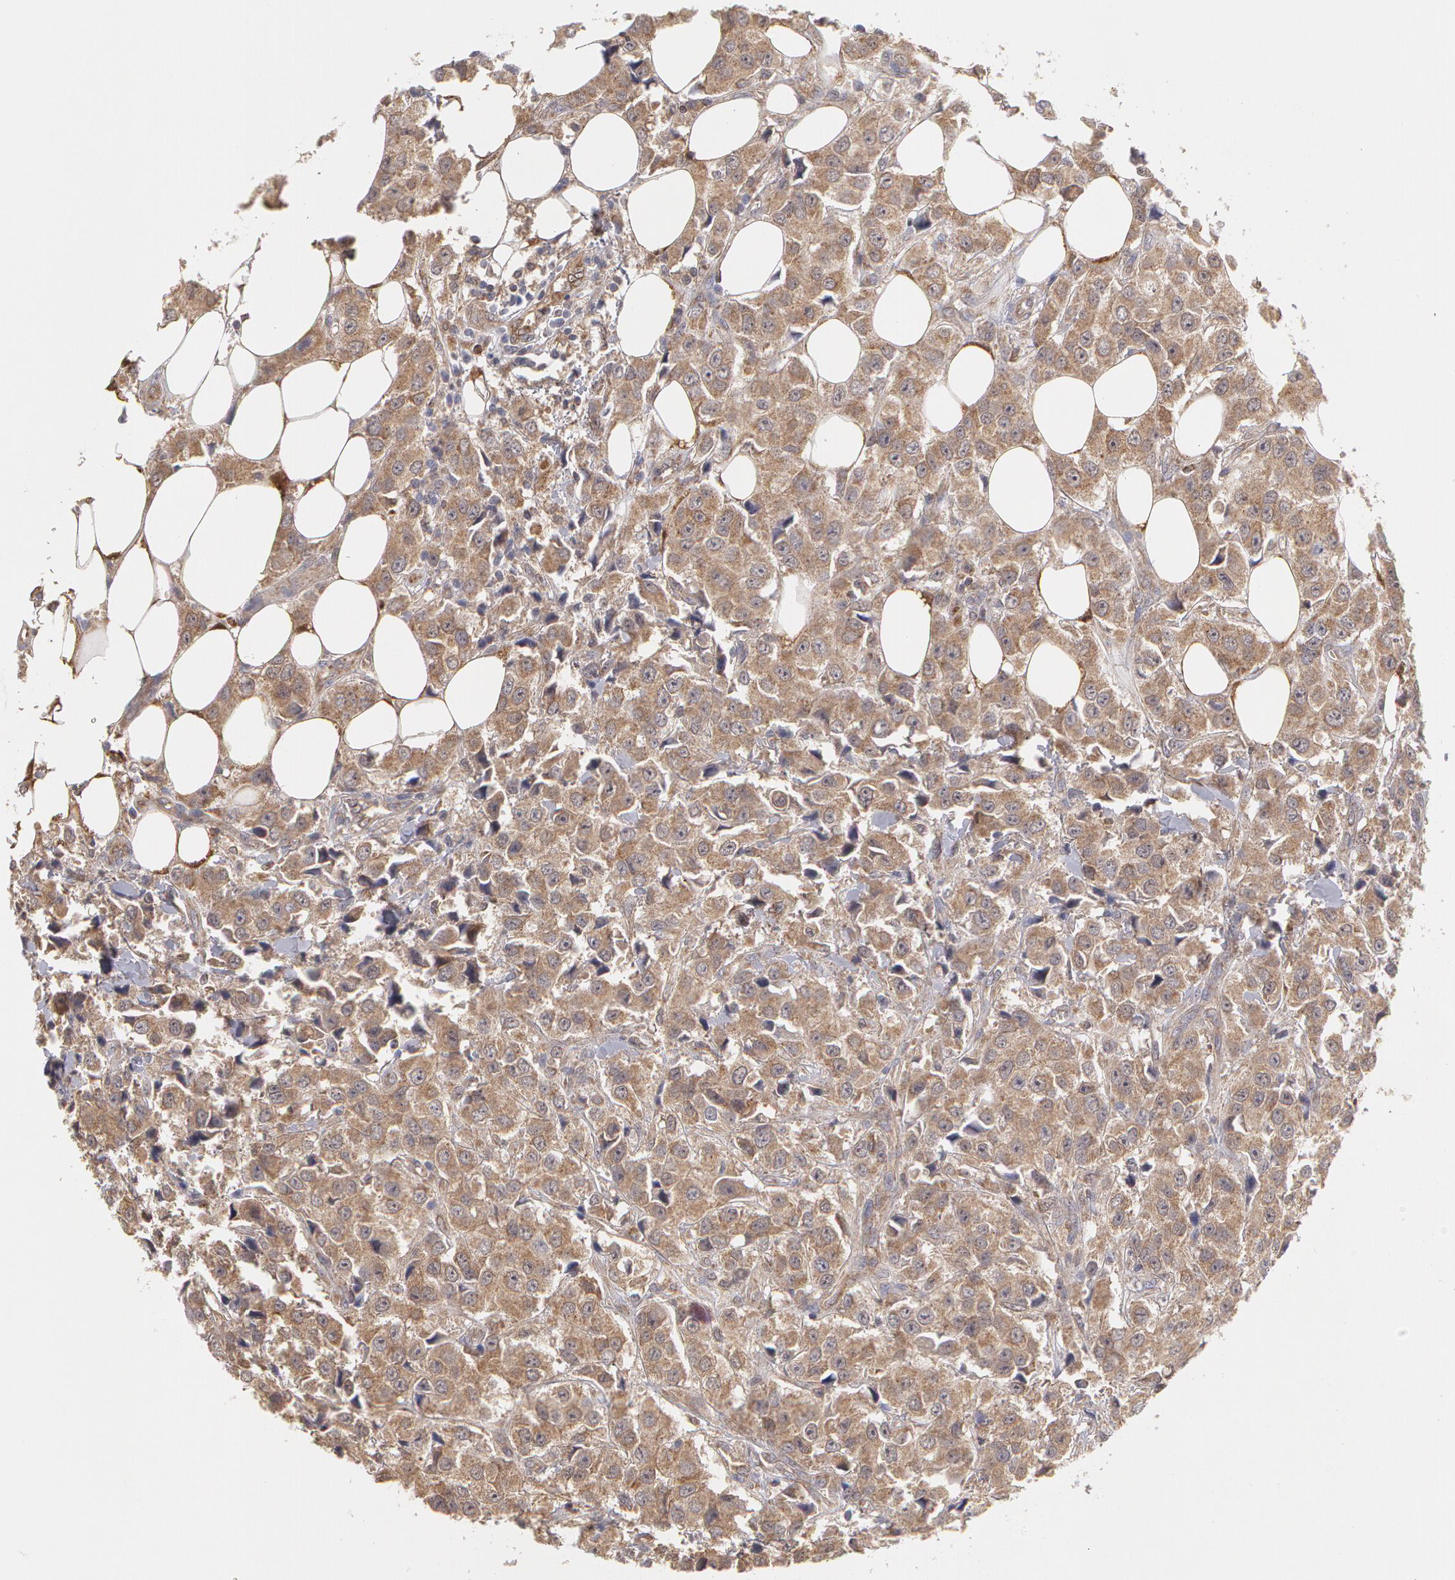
{"staining": {"intensity": "weak", "quantity": ">75%", "location": "cytoplasmic/membranous"}, "tissue": "breast cancer", "cell_type": "Tumor cells", "image_type": "cancer", "snomed": [{"axis": "morphology", "description": "Duct carcinoma"}, {"axis": "topography", "description": "Breast"}], "caption": "Immunohistochemistry histopathology image of neoplastic tissue: breast infiltrating ductal carcinoma stained using immunohistochemistry (IHC) exhibits low levels of weak protein expression localized specifically in the cytoplasmic/membranous of tumor cells, appearing as a cytoplasmic/membranous brown color.", "gene": "MPST", "patient": {"sex": "female", "age": 58}}